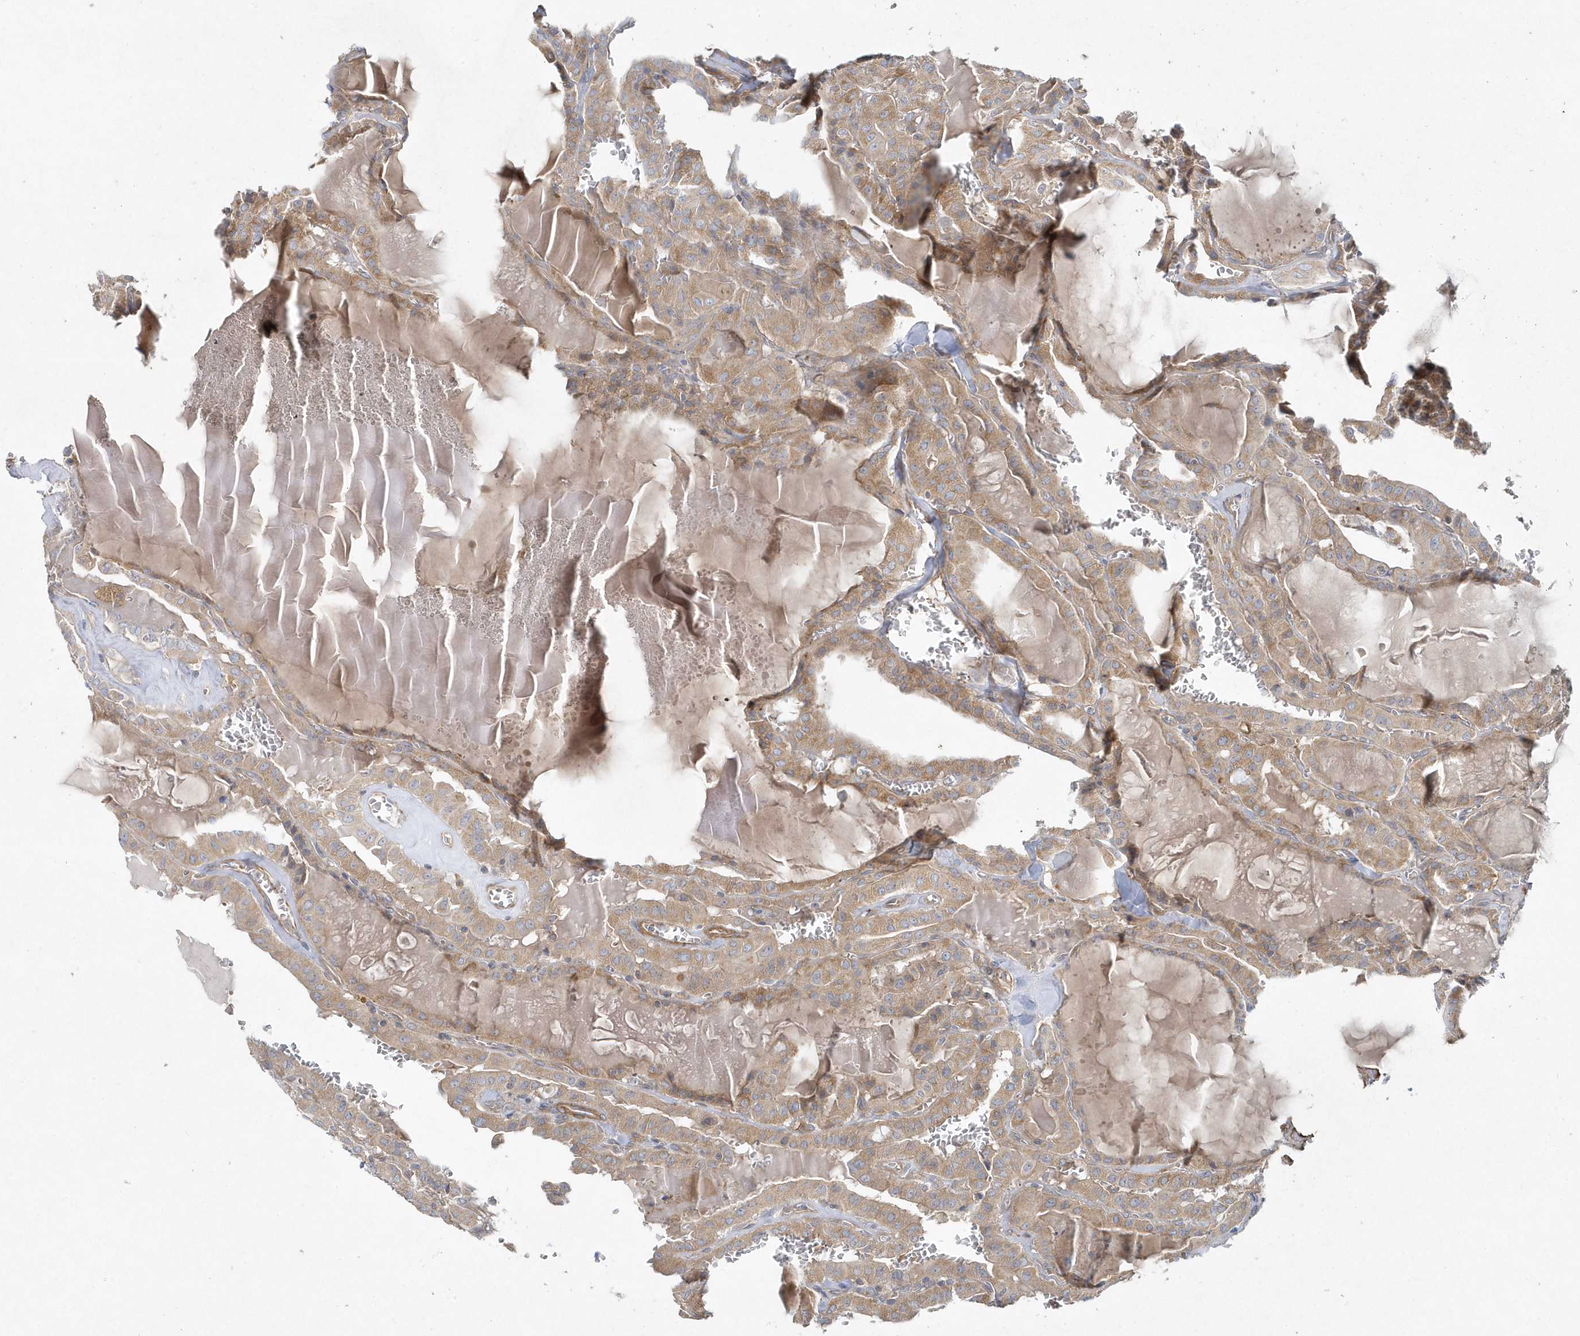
{"staining": {"intensity": "moderate", "quantity": ">75%", "location": "cytoplasmic/membranous"}, "tissue": "thyroid cancer", "cell_type": "Tumor cells", "image_type": "cancer", "snomed": [{"axis": "morphology", "description": "Papillary adenocarcinoma, NOS"}, {"axis": "topography", "description": "Thyroid gland"}], "caption": "Protein expression analysis of thyroid cancer shows moderate cytoplasmic/membranous staining in about >75% of tumor cells.", "gene": "LEXM", "patient": {"sex": "male", "age": 52}}